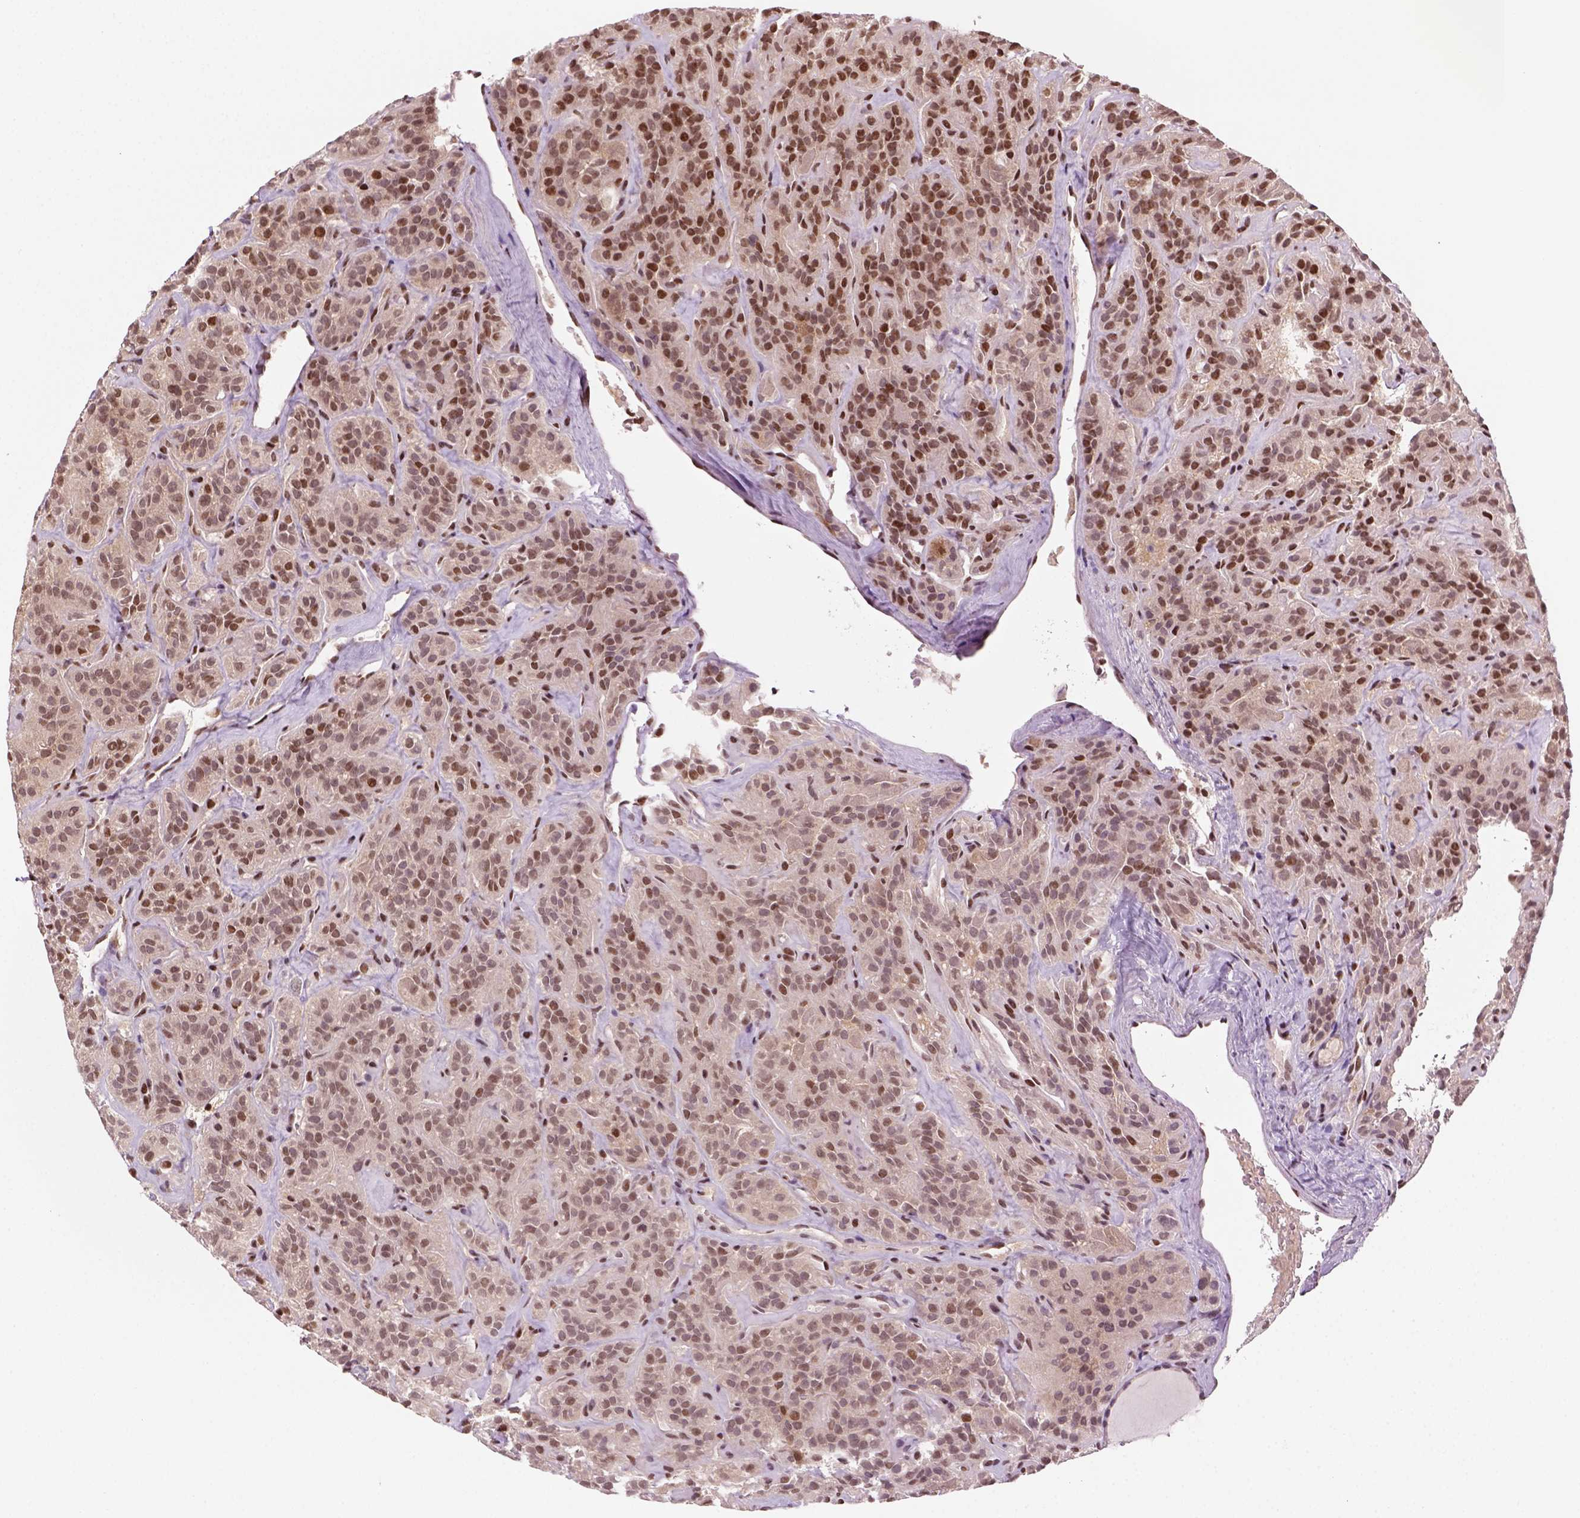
{"staining": {"intensity": "moderate", "quantity": ">75%", "location": "cytoplasmic/membranous,nuclear"}, "tissue": "thyroid cancer", "cell_type": "Tumor cells", "image_type": "cancer", "snomed": [{"axis": "morphology", "description": "Papillary adenocarcinoma, NOS"}, {"axis": "topography", "description": "Thyroid gland"}], "caption": "Papillary adenocarcinoma (thyroid) stained with DAB immunohistochemistry shows medium levels of moderate cytoplasmic/membranous and nuclear positivity in approximately >75% of tumor cells. (IHC, brightfield microscopy, high magnification).", "gene": "GOT1", "patient": {"sex": "female", "age": 45}}